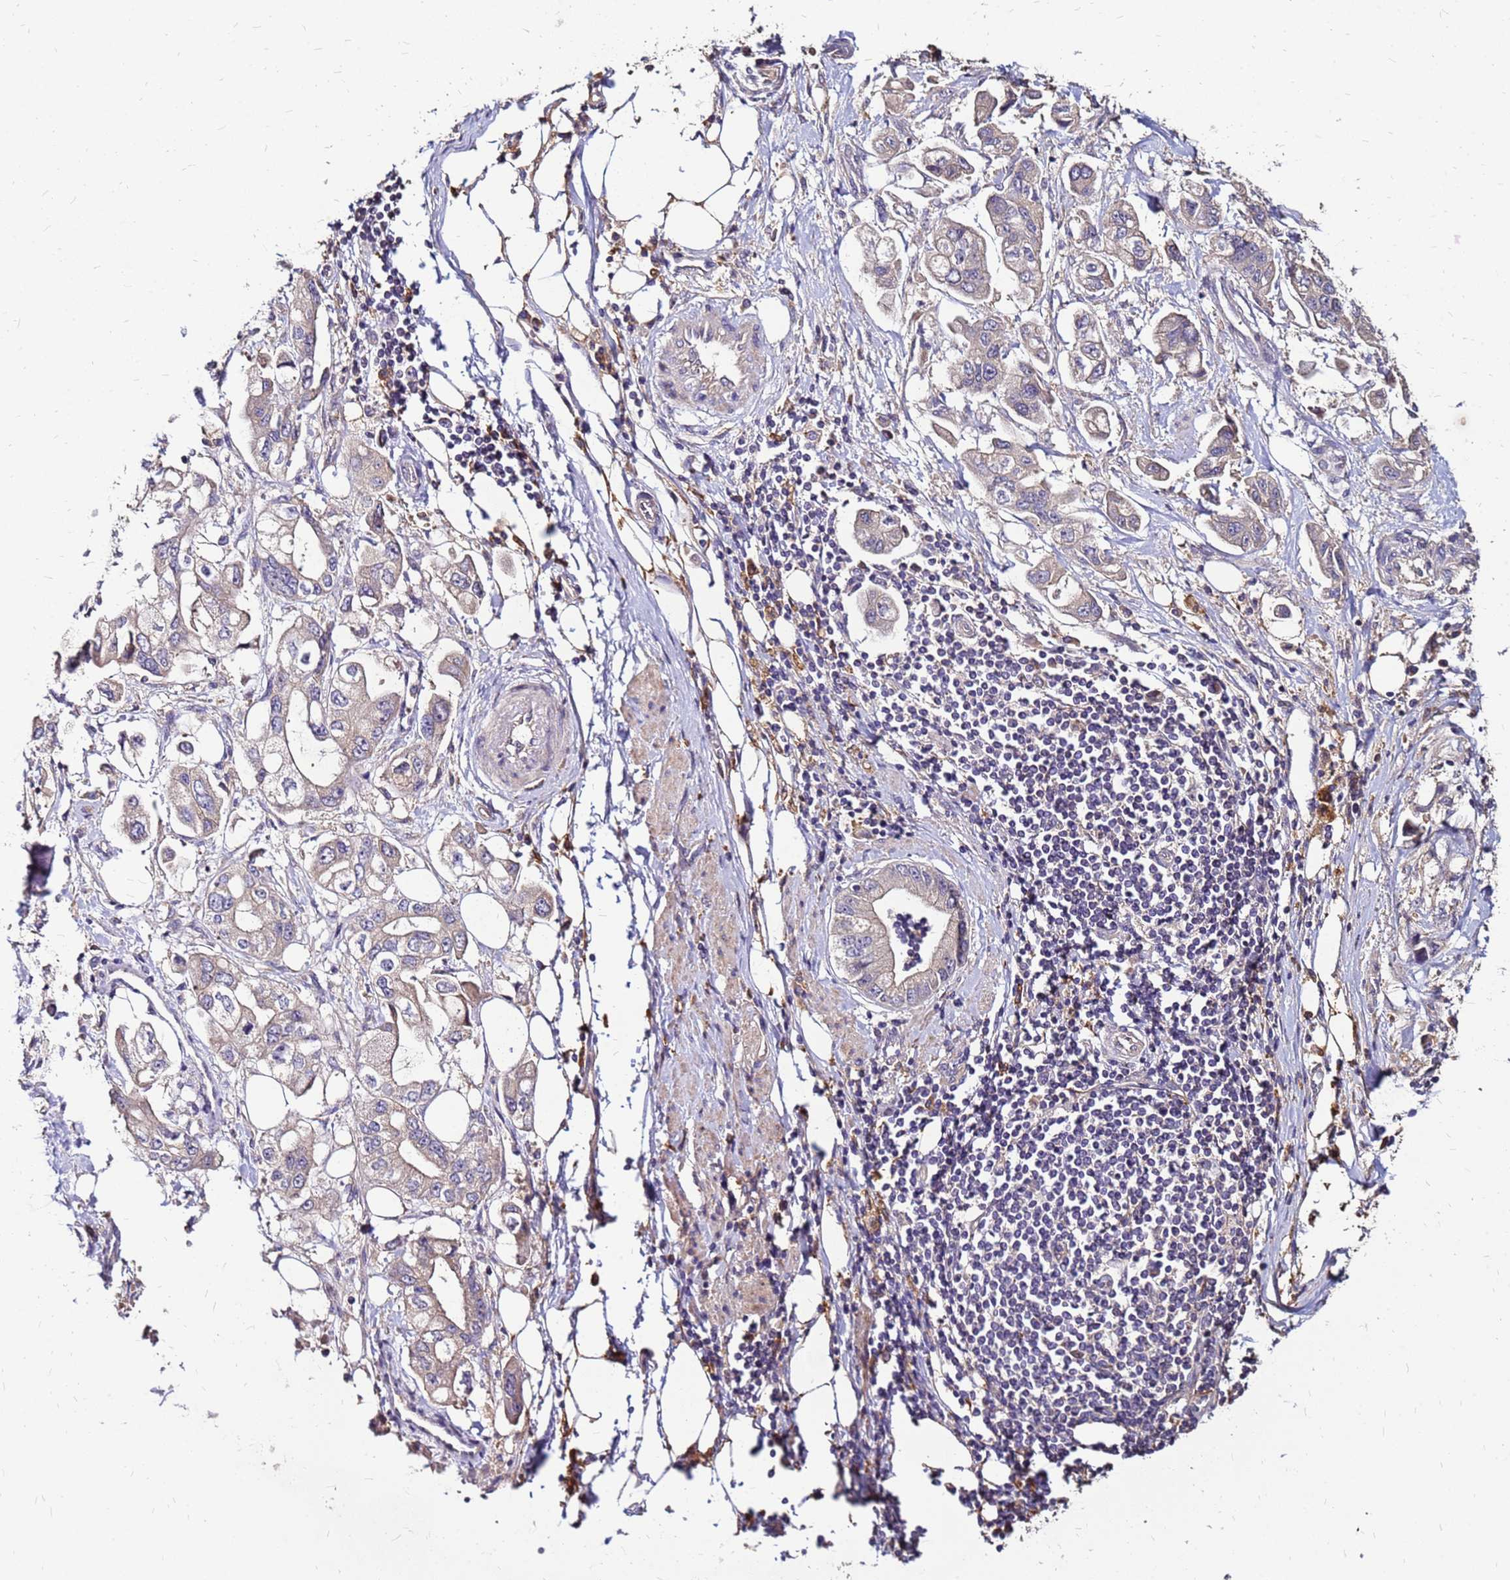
{"staining": {"intensity": "weak", "quantity": "<25%", "location": "cytoplasmic/membranous"}, "tissue": "stomach cancer", "cell_type": "Tumor cells", "image_type": "cancer", "snomed": [{"axis": "morphology", "description": "Adenocarcinoma, NOS"}, {"axis": "topography", "description": "Stomach"}], "caption": "Immunohistochemistry histopathology image of human stomach cancer (adenocarcinoma) stained for a protein (brown), which displays no staining in tumor cells. (DAB (3,3'-diaminobenzidine) immunohistochemistry, high magnification).", "gene": "ARHGEF5", "patient": {"sex": "male", "age": 62}}